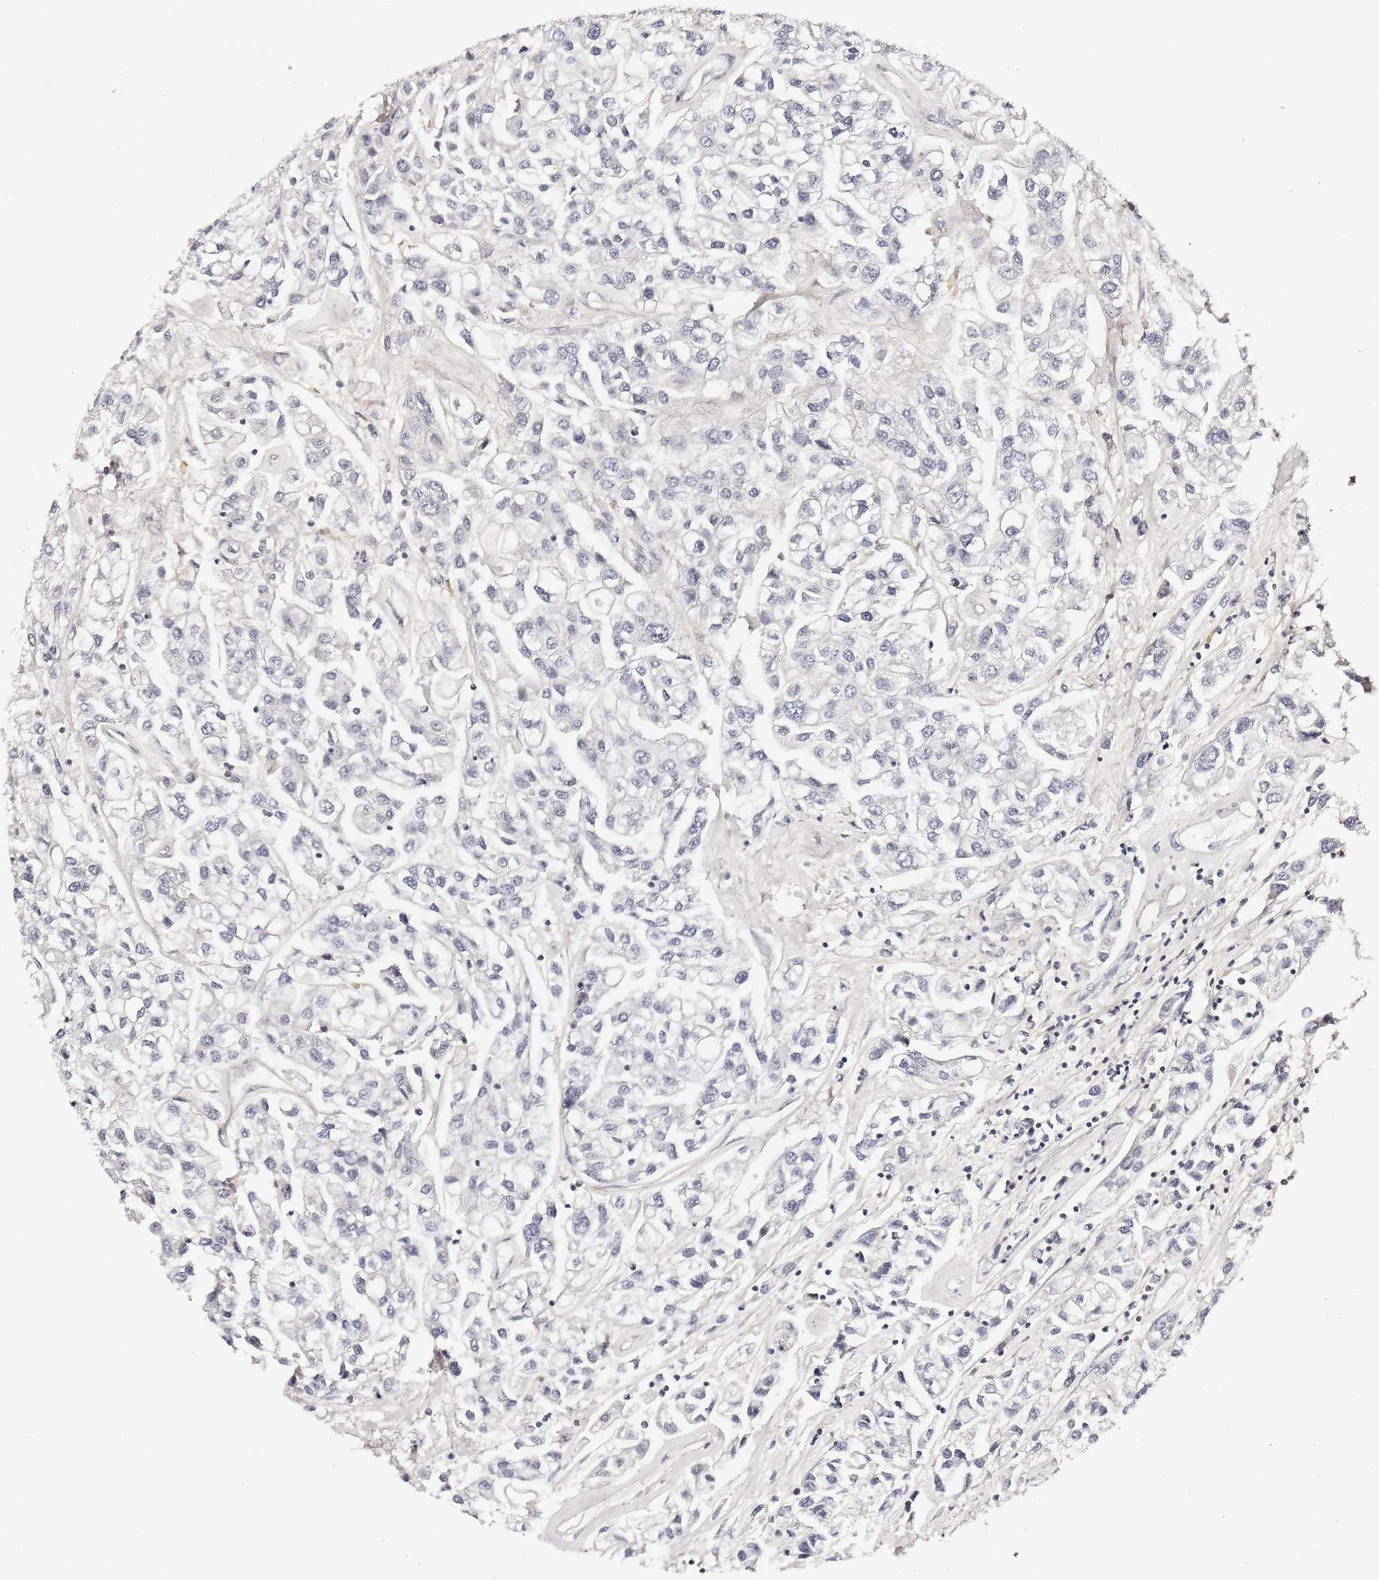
{"staining": {"intensity": "negative", "quantity": "none", "location": "none"}, "tissue": "urothelial cancer", "cell_type": "Tumor cells", "image_type": "cancer", "snomed": [{"axis": "morphology", "description": "Urothelial carcinoma, High grade"}, {"axis": "topography", "description": "Urinary bladder"}], "caption": "Tumor cells are negative for protein expression in human urothelial cancer. (DAB (3,3'-diaminobenzidine) IHC visualized using brightfield microscopy, high magnification).", "gene": "LENG1", "patient": {"sex": "male", "age": 67}}